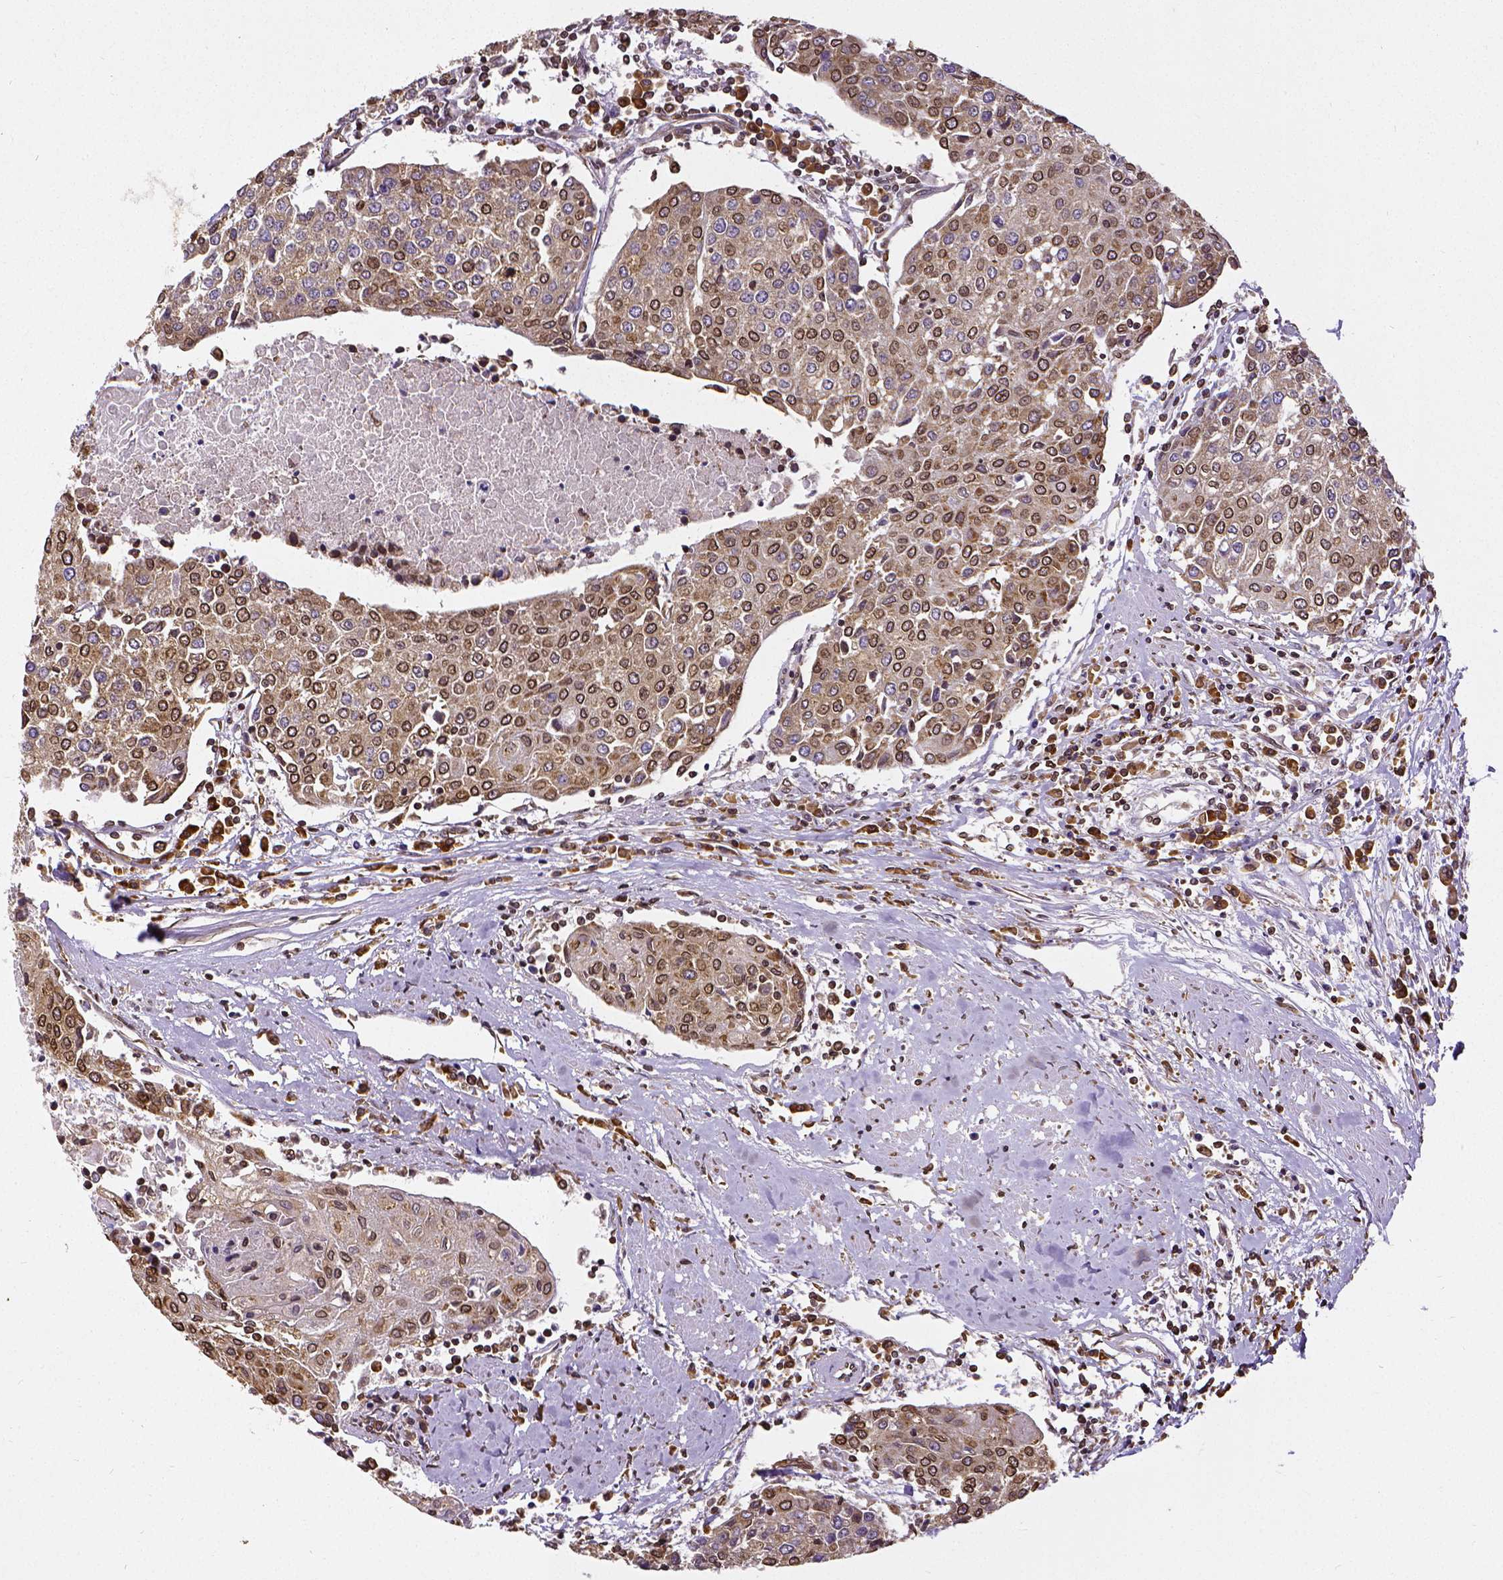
{"staining": {"intensity": "strong", "quantity": "25%-75%", "location": "cytoplasmic/membranous,nuclear"}, "tissue": "urothelial cancer", "cell_type": "Tumor cells", "image_type": "cancer", "snomed": [{"axis": "morphology", "description": "Urothelial carcinoma, High grade"}, {"axis": "topography", "description": "Urinary bladder"}], "caption": "Urothelial cancer stained with a brown dye displays strong cytoplasmic/membranous and nuclear positive expression in approximately 25%-75% of tumor cells.", "gene": "MTDH", "patient": {"sex": "female", "age": 85}}